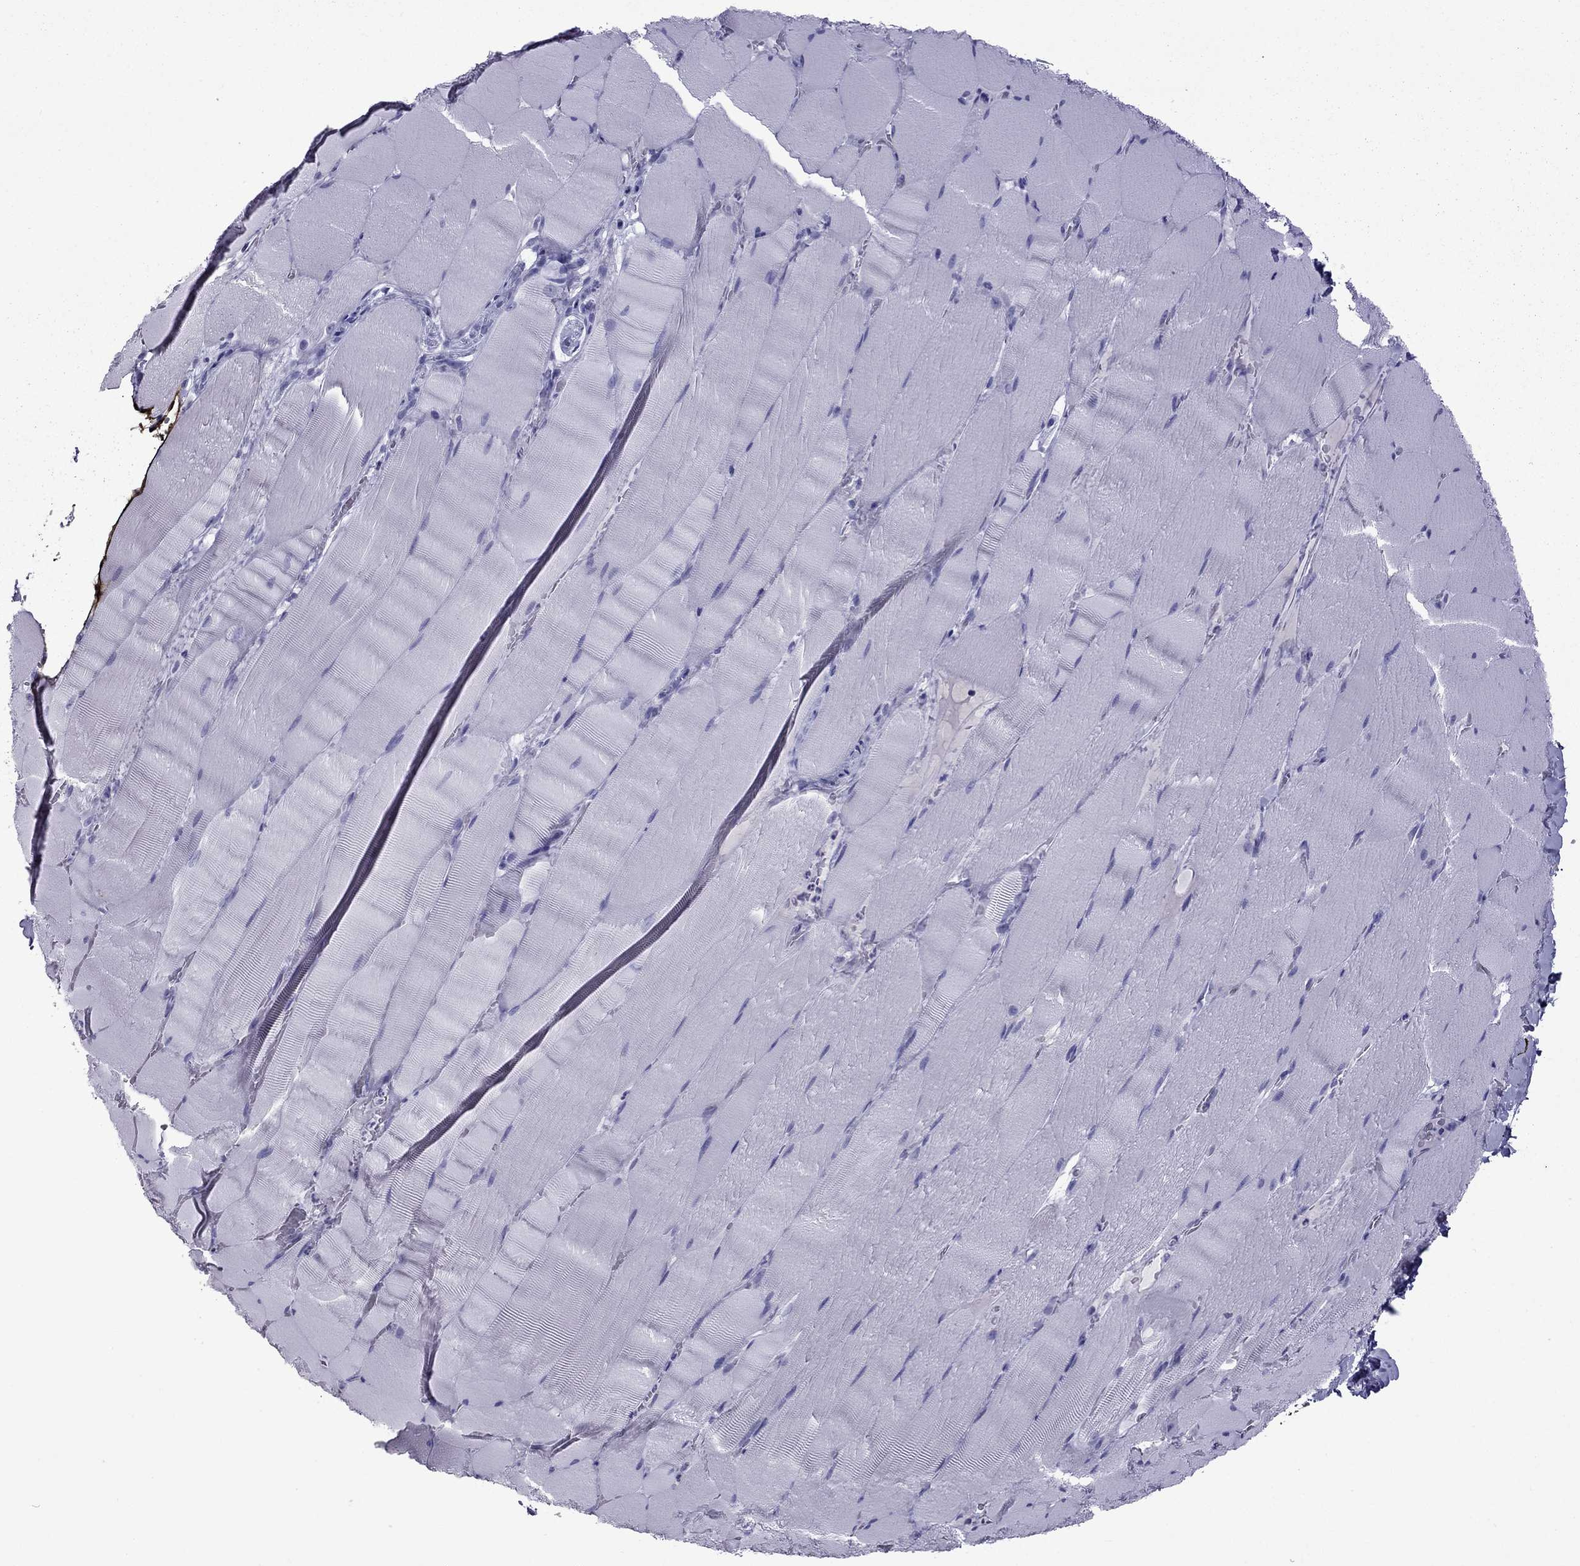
{"staining": {"intensity": "negative", "quantity": "none", "location": "none"}, "tissue": "skeletal muscle", "cell_type": "Myocytes", "image_type": "normal", "snomed": [{"axis": "morphology", "description": "Normal tissue, NOS"}, {"axis": "topography", "description": "Skeletal muscle"}], "caption": "Immunohistochemistry photomicrograph of benign skeletal muscle: skeletal muscle stained with DAB exhibits no significant protein expression in myocytes. The staining is performed using DAB brown chromogen with nuclei counter-stained in using hematoxylin.", "gene": "TFF3", "patient": {"sex": "male", "age": 56}}